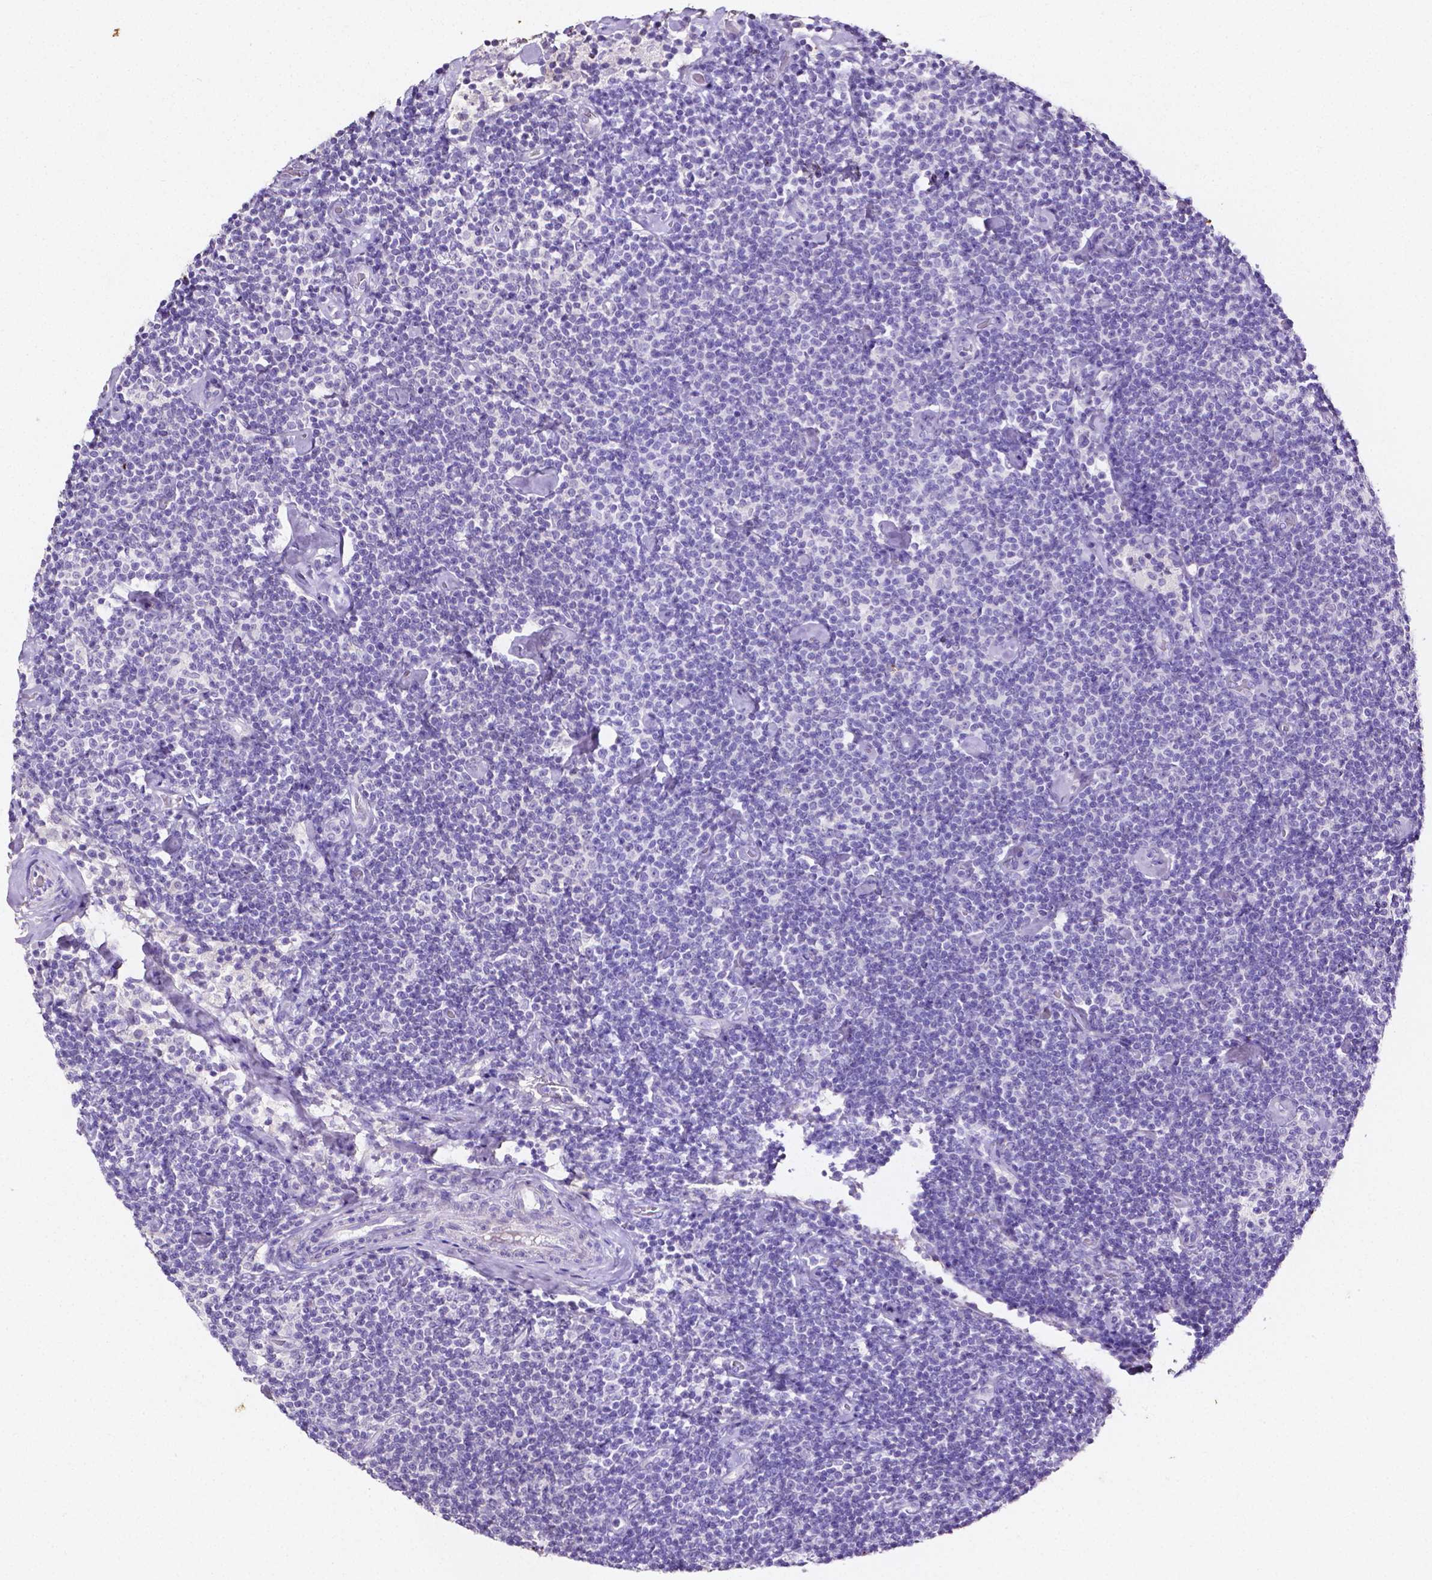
{"staining": {"intensity": "negative", "quantity": "none", "location": "none"}, "tissue": "lymphoma", "cell_type": "Tumor cells", "image_type": "cancer", "snomed": [{"axis": "morphology", "description": "Malignant lymphoma, non-Hodgkin's type, Low grade"}, {"axis": "topography", "description": "Lymph node"}], "caption": "This micrograph is of lymphoma stained with immunohistochemistry (IHC) to label a protein in brown with the nuclei are counter-stained blue. There is no expression in tumor cells.", "gene": "SLC22A2", "patient": {"sex": "male", "age": 81}}